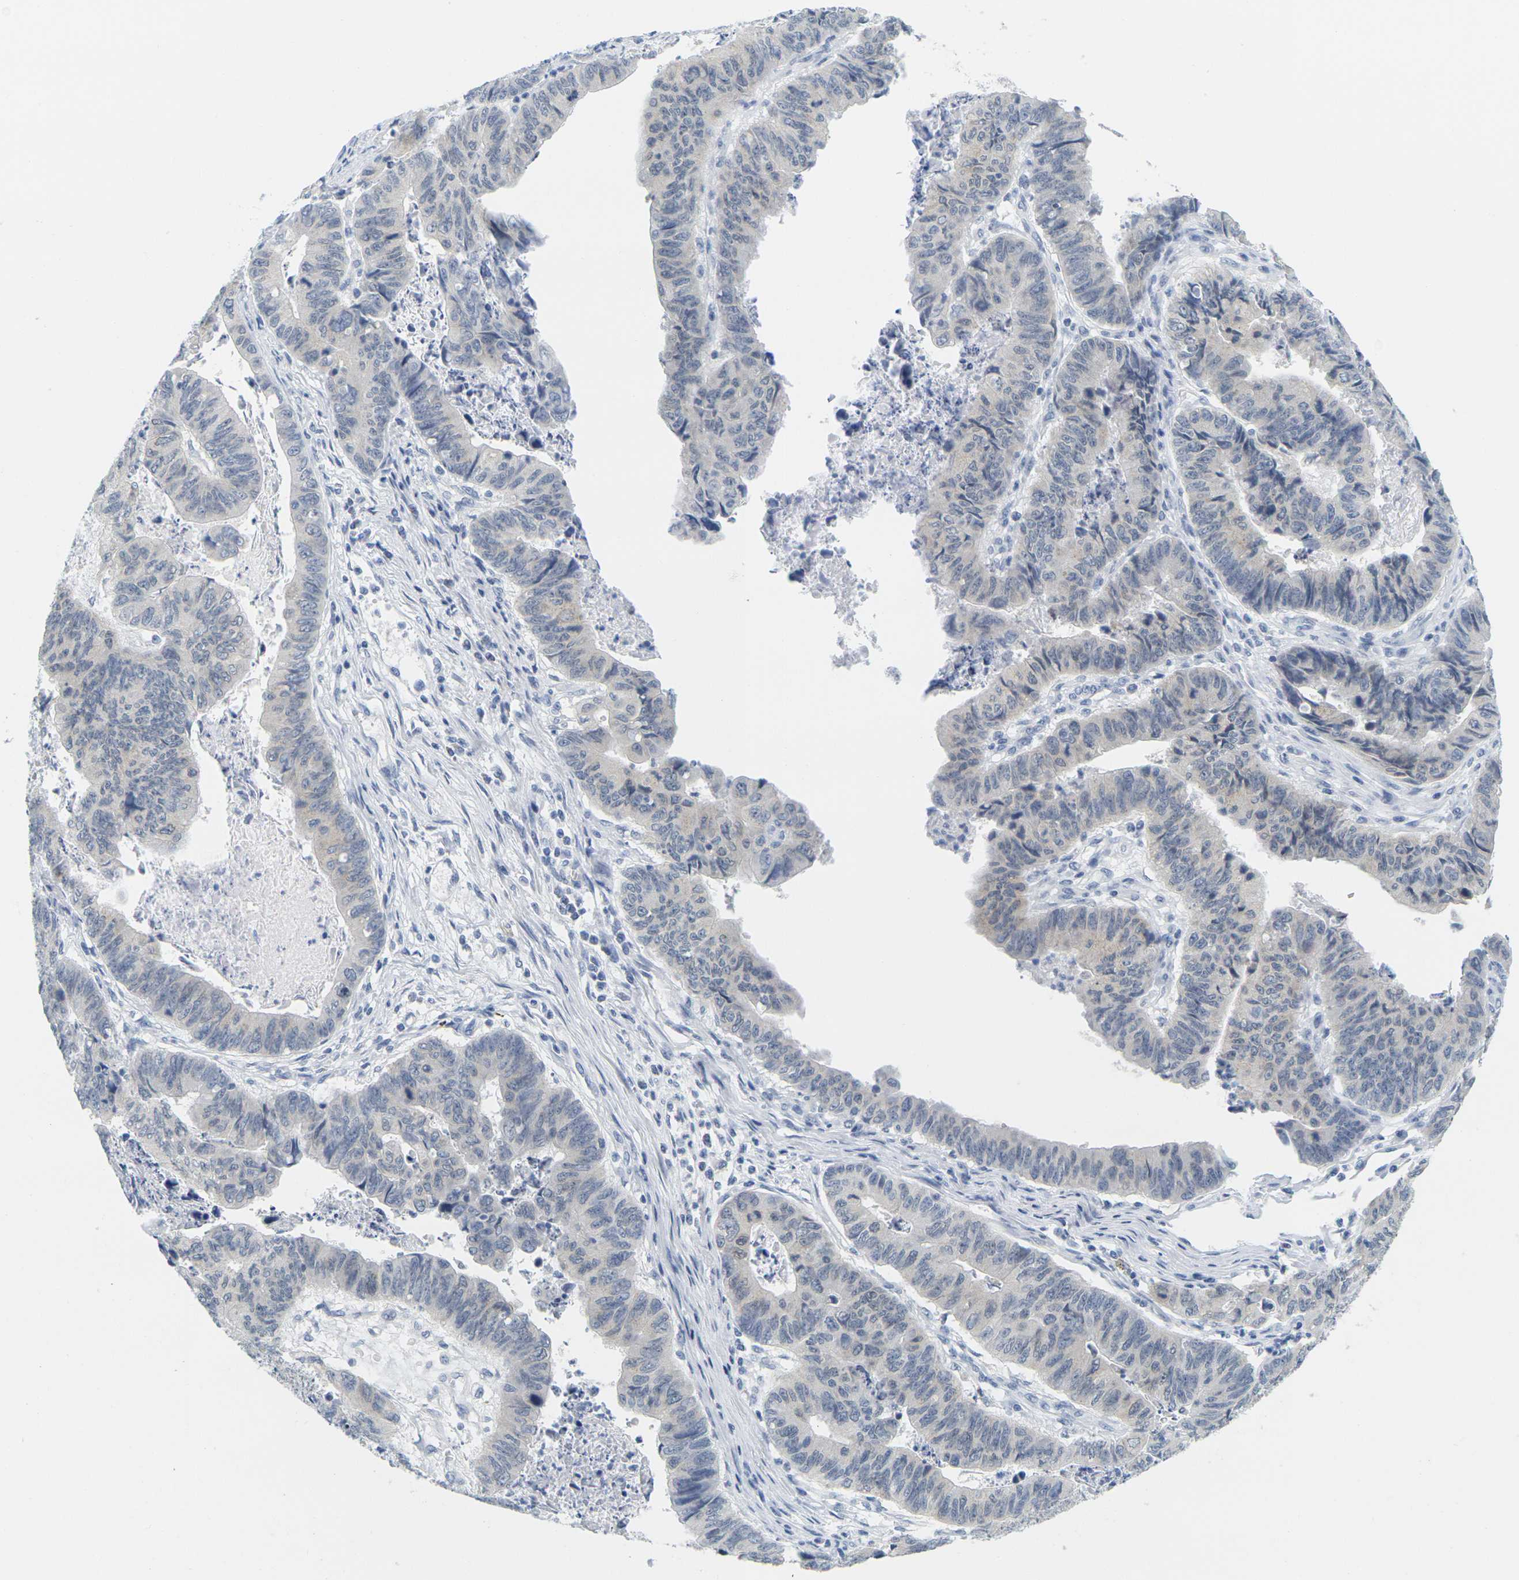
{"staining": {"intensity": "negative", "quantity": "none", "location": "none"}, "tissue": "stomach cancer", "cell_type": "Tumor cells", "image_type": "cancer", "snomed": [{"axis": "morphology", "description": "Adenocarcinoma, NOS"}, {"axis": "topography", "description": "Stomach, lower"}], "caption": "Tumor cells are negative for protein expression in human stomach cancer (adenocarcinoma).", "gene": "HLA-DOB", "patient": {"sex": "male", "age": 77}}